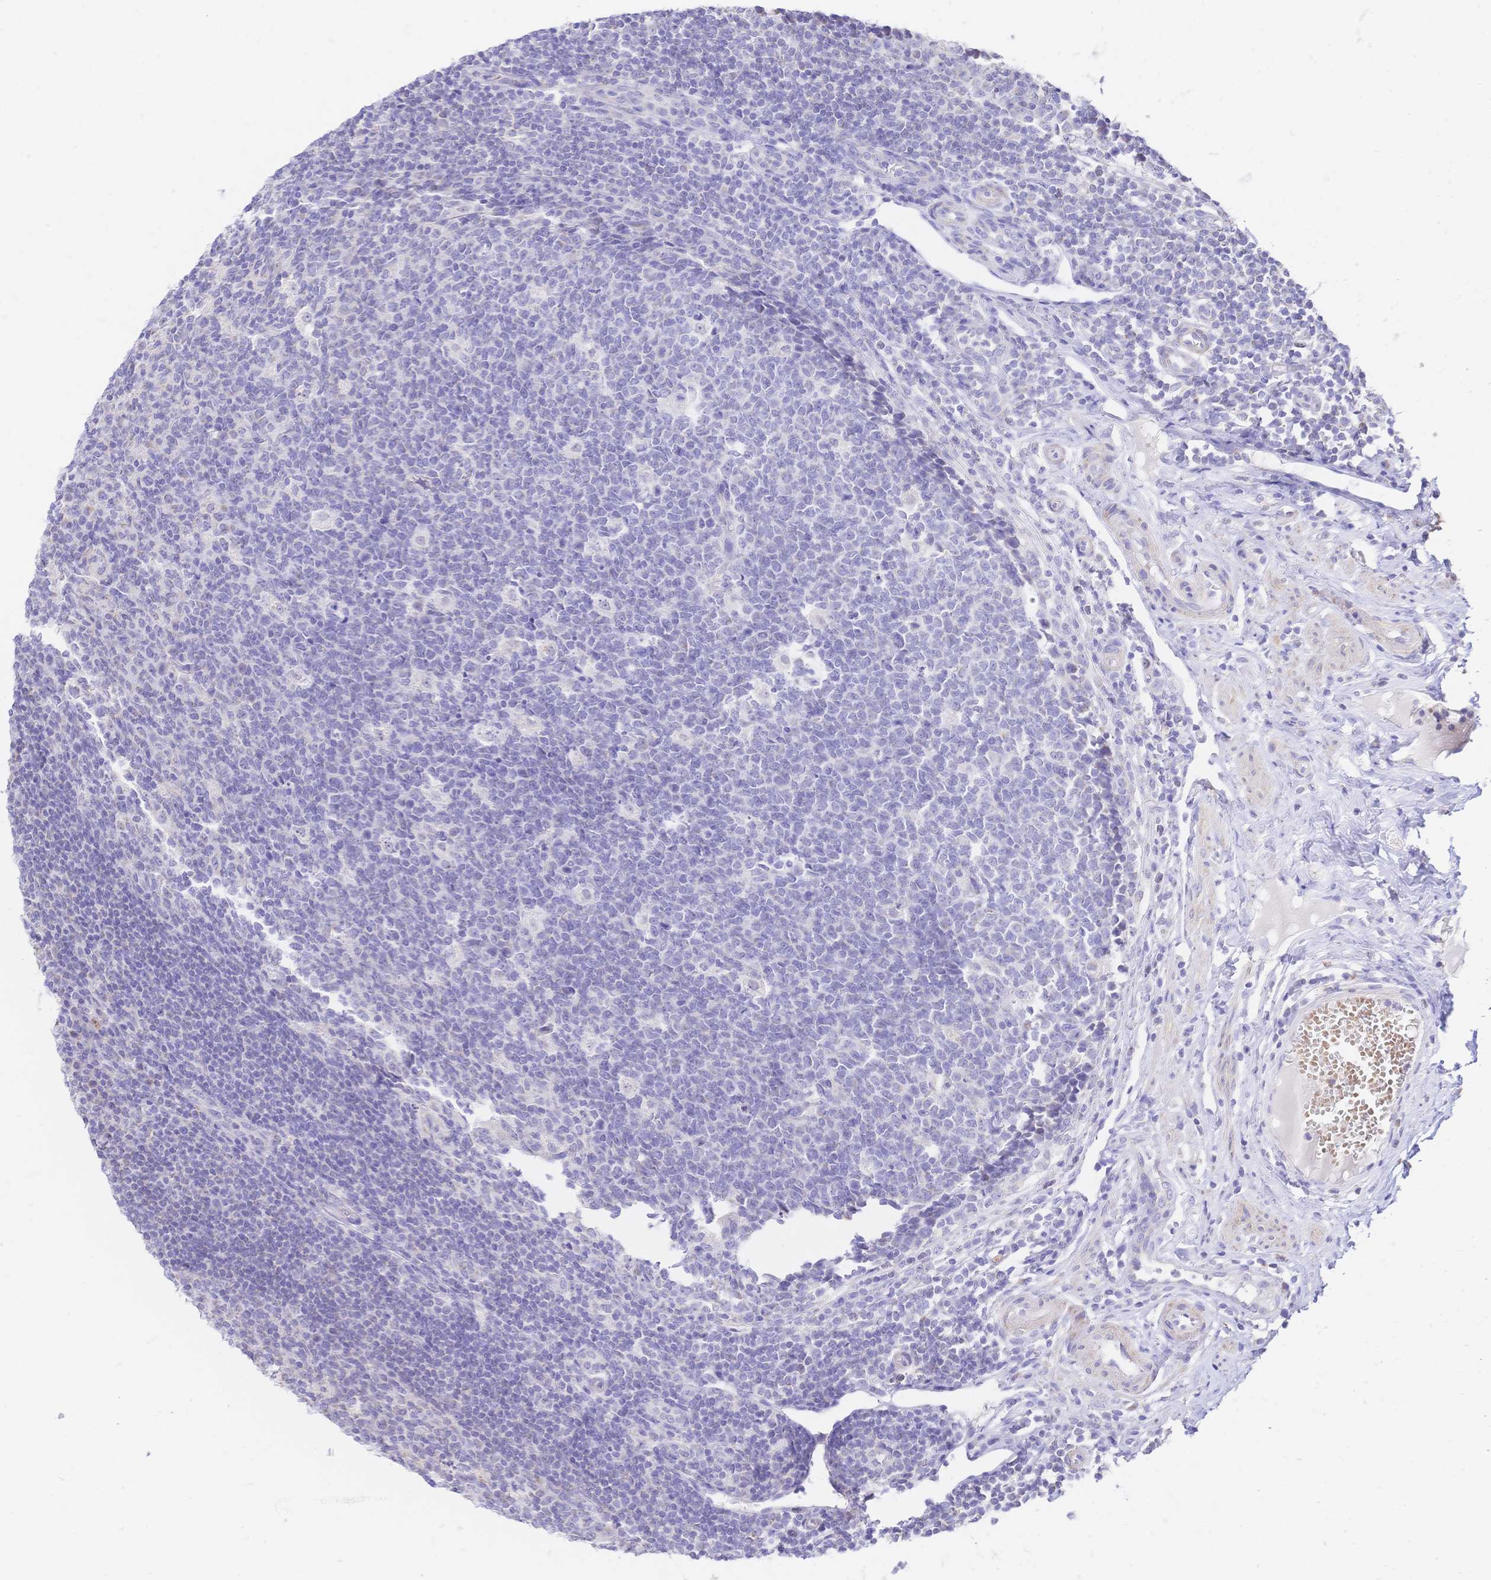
{"staining": {"intensity": "weak", "quantity": "<25%", "location": "cytoplasmic/membranous"}, "tissue": "appendix", "cell_type": "Glandular cells", "image_type": "normal", "snomed": [{"axis": "morphology", "description": "Normal tissue, NOS"}, {"axis": "topography", "description": "Appendix"}], "caption": "The micrograph reveals no significant staining in glandular cells of appendix. Brightfield microscopy of IHC stained with DAB (brown) and hematoxylin (blue), captured at high magnification.", "gene": "CLEC18A", "patient": {"sex": "male", "age": 18}}